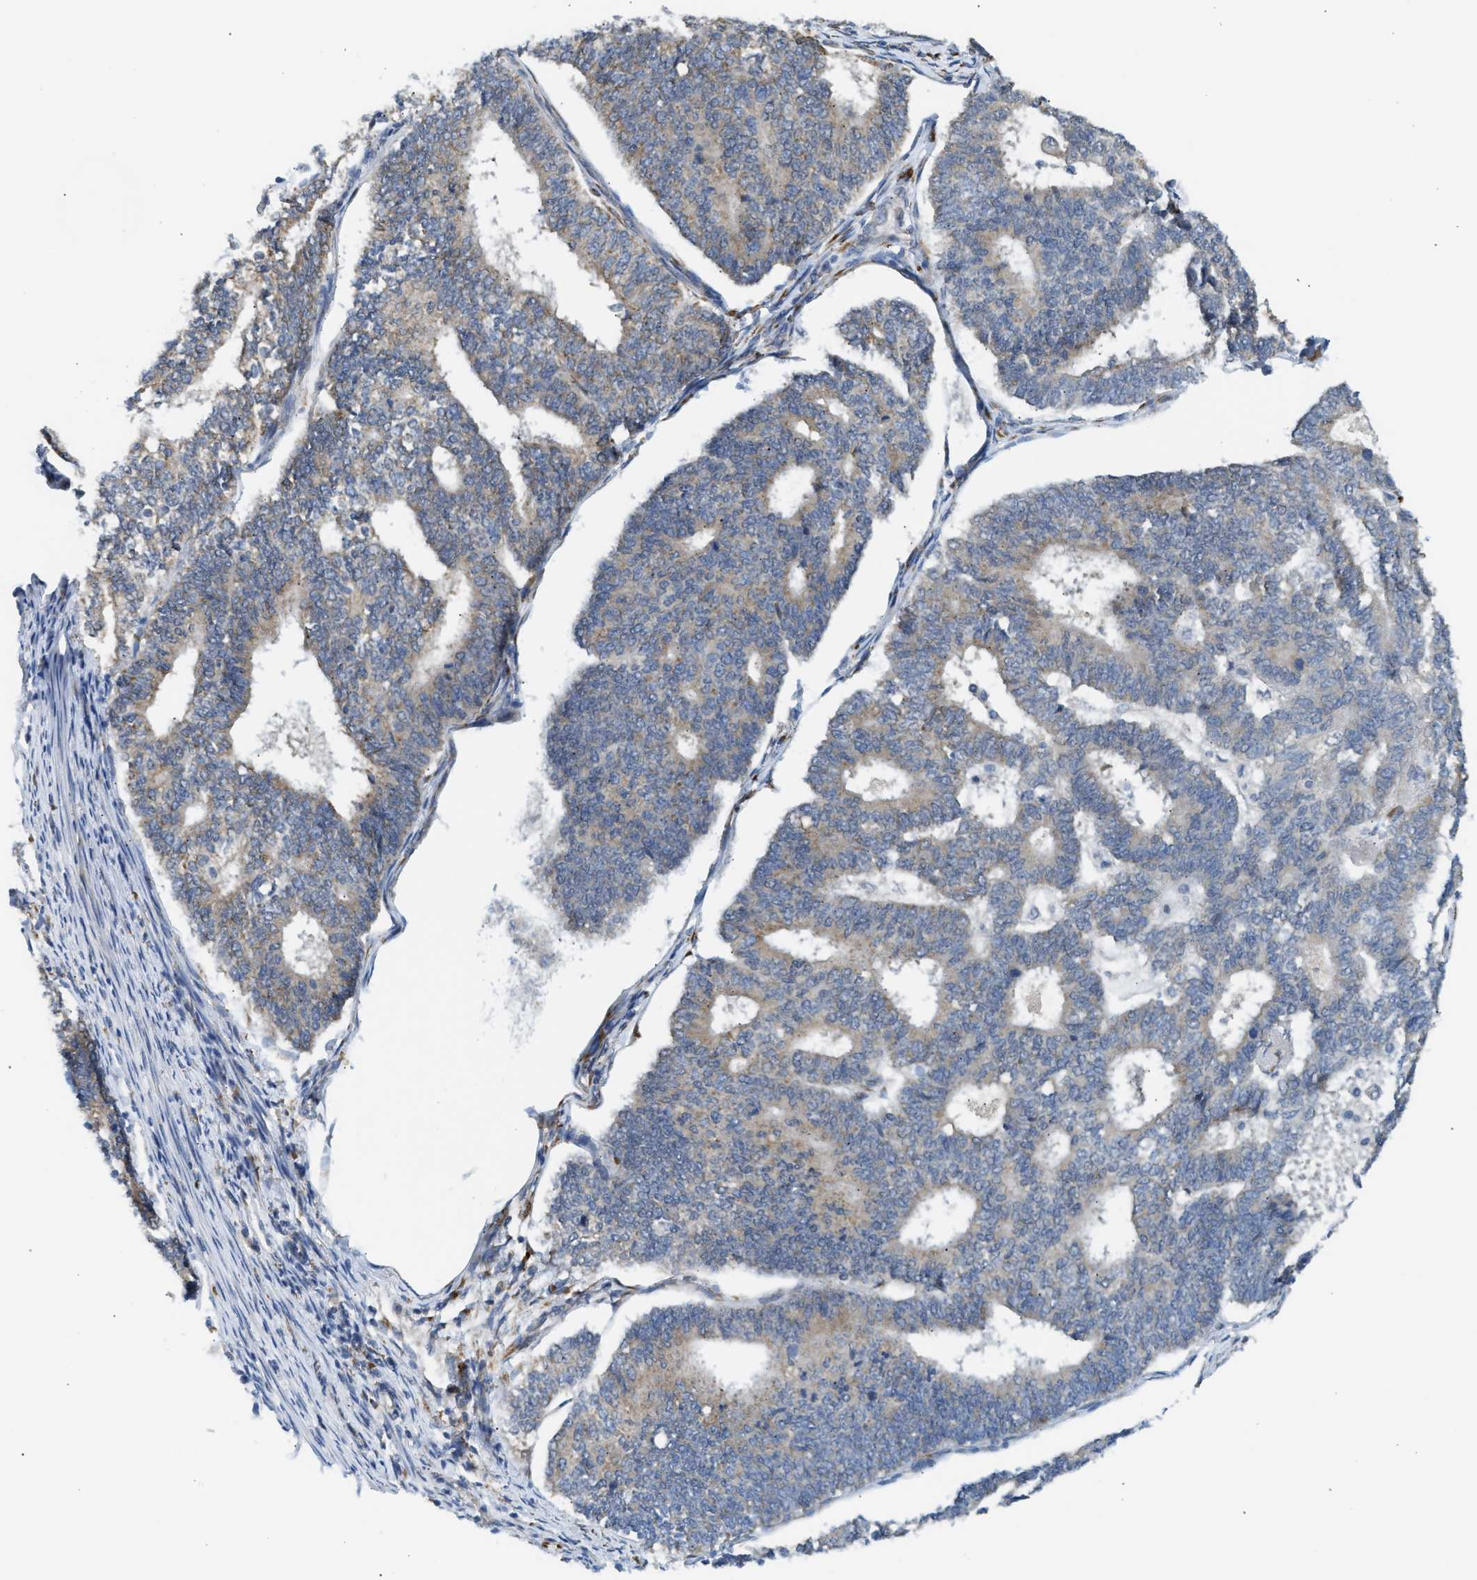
{"staining": {"intensity": "weak", "quantity": ">75%", "location": "cytoplasmic/membranous"}, "tissue": "endometrial cancer", "cell_type": "Tumor cells", "image_type": "cancer", "snomed": [{"axis": "morphology", "description": "Adenocarcinoma, NOS"}, {"axis": "topography", "description": "Endometrium"}], "caption": "The immunohistochemical stain highlights weak cytoplasmic/membranous expression in tumor cells of endometrial cancer tissue.", "gene": "KCNC2", "patient": {"sex": "female", "age": 70}}